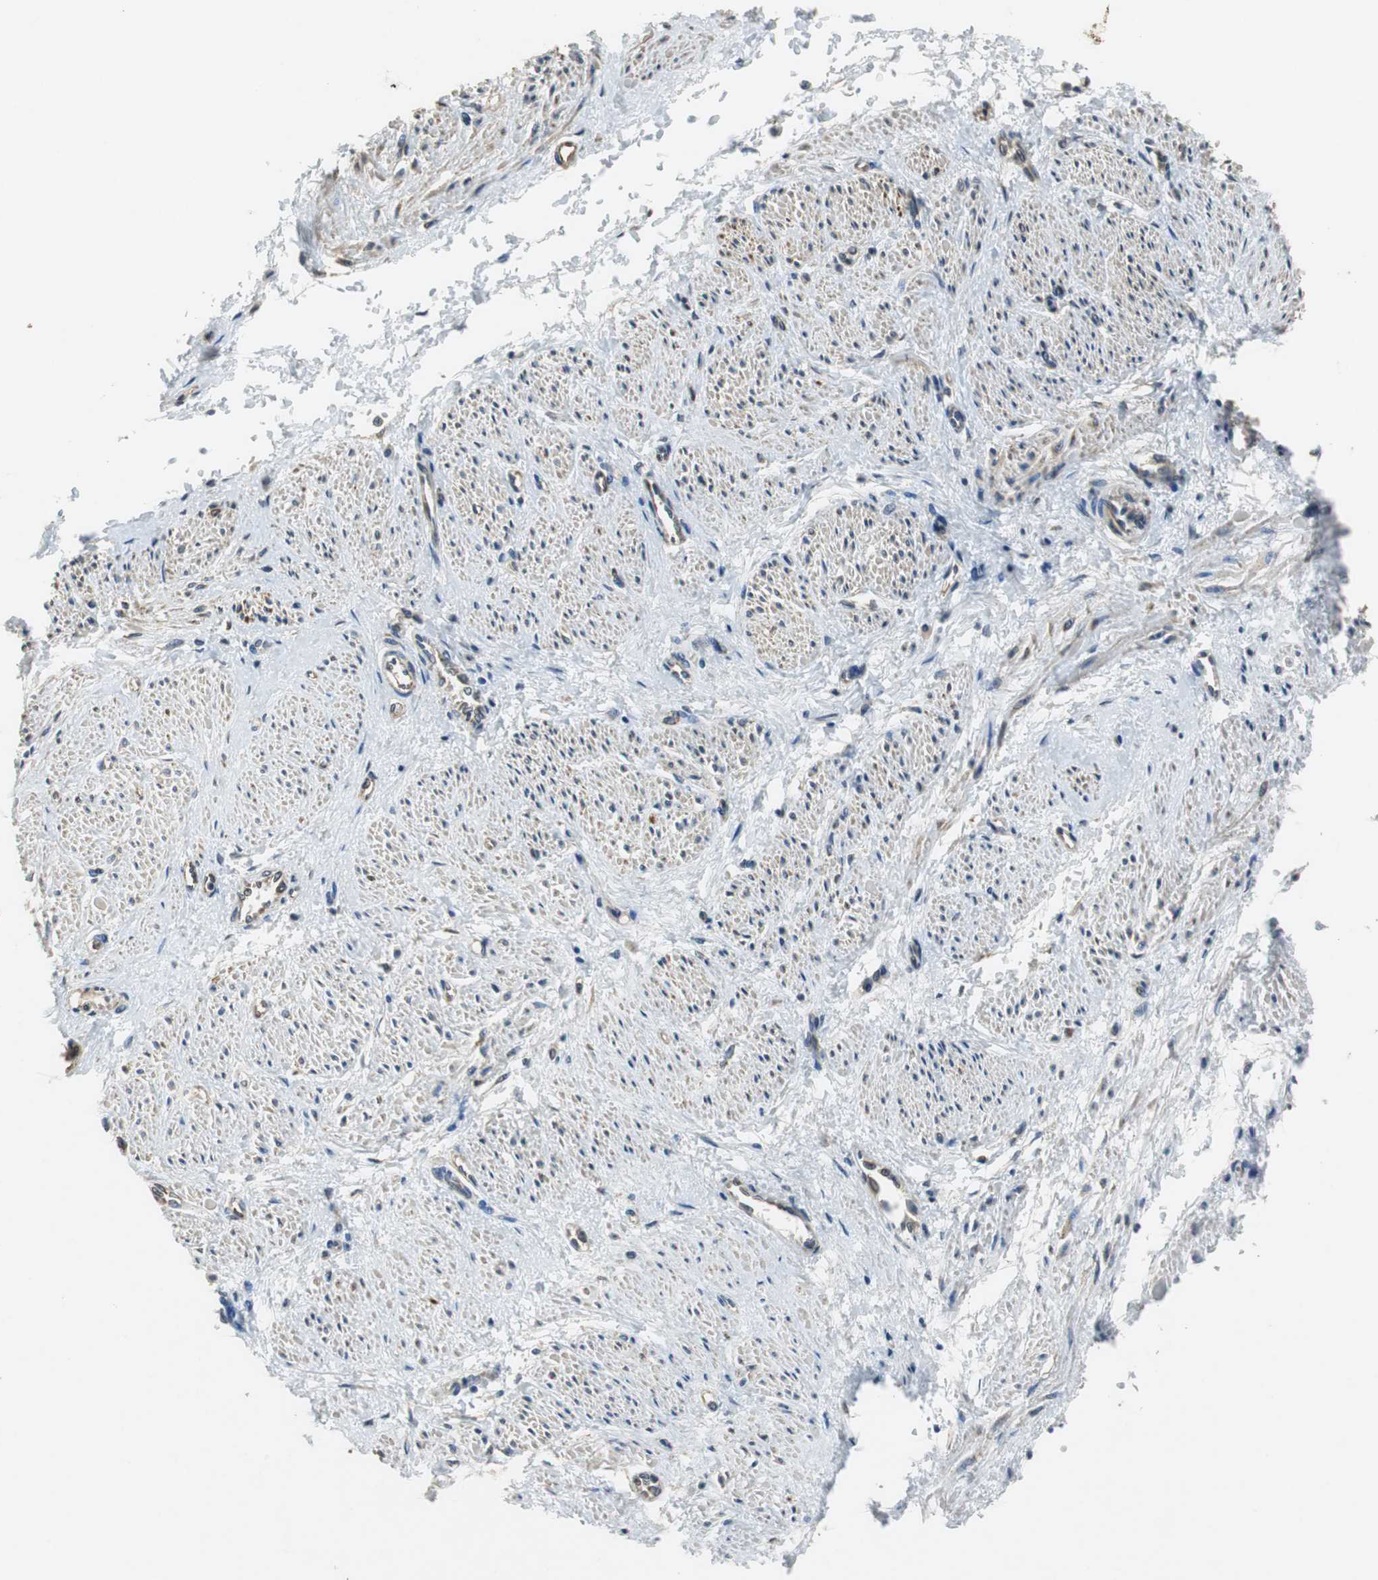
{"staining": {"intensity": "weak", "quantity": "25%-75%", "location": "cytoplasmic/membranous"}, "tissue": "smooth muscle", "cell_type": "Smooth muscle cells", "image_type": "normal", "snomed": [{"axis": "morphology", "description": "Normal tissue, NOS"}, {"axis": "topography", "description": "Smooth muscle"}, {"axis": "topography", "description": "Uterus"}], "caption": "Normal smooth muscle shows weak cytoplasmic/membranous expression in about 25%-75% of smooth muscle cells, visualized by immunohistochemistry.", "gene": "ALDH4A1", "patient": {"sex": "female", "age": 39}}